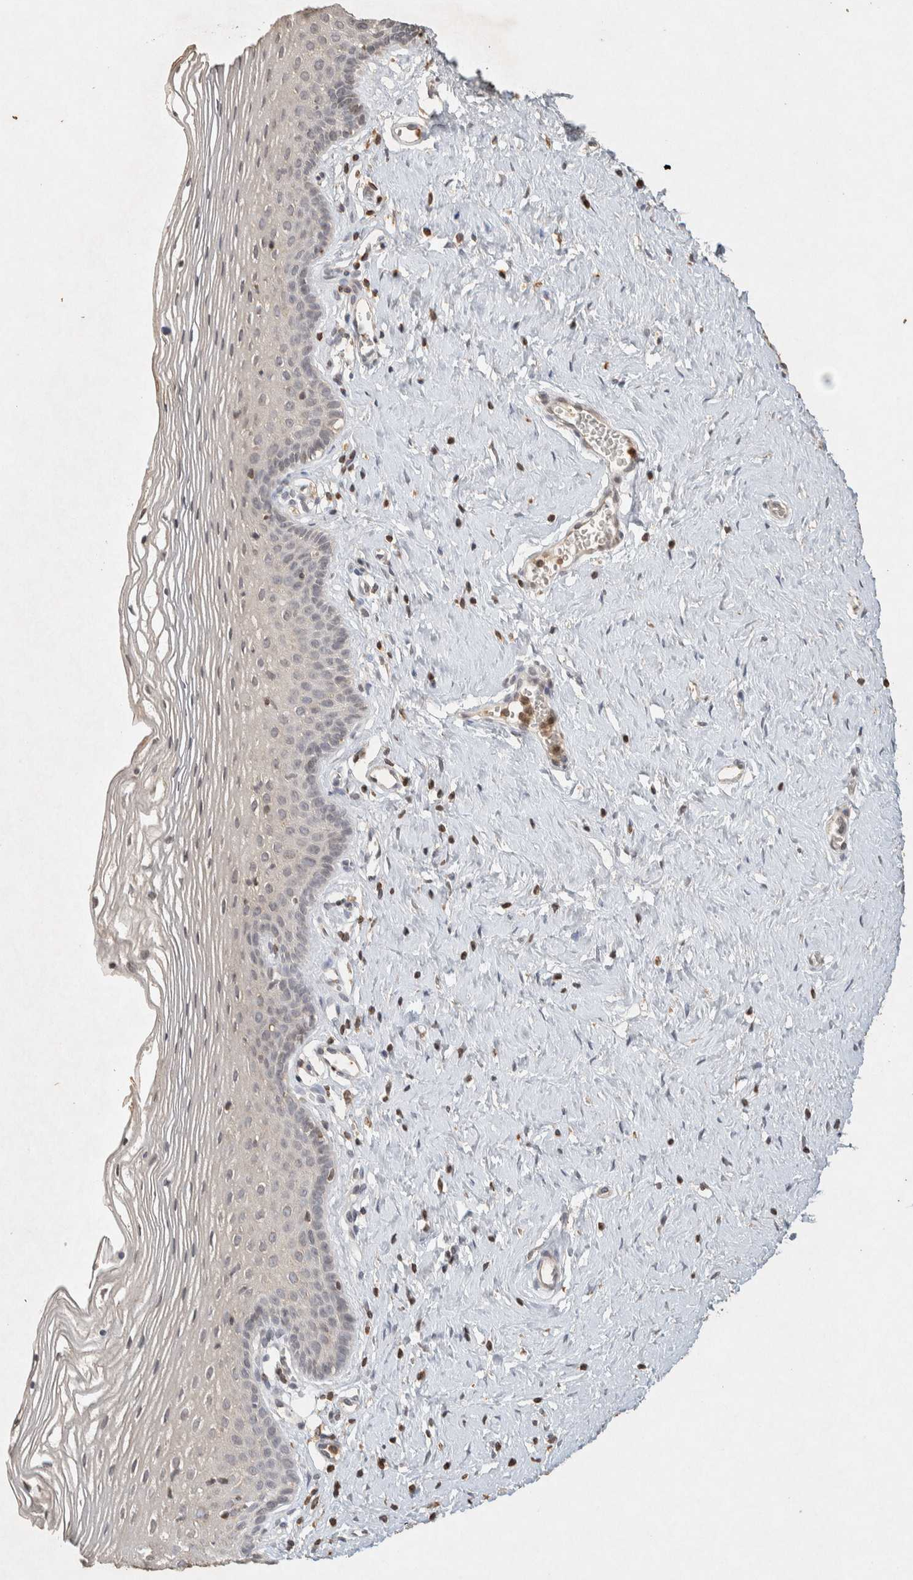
{"staining": {"intensity": "negative", "quantity": "none", "location": "none"}, "tissue": "vagina", "cell_type": "Squamous epithelial cells", "image_type": "normal", "snomed": [{"axis": "morphology", "description": "Normal tissue, NOS"}, {"axis": "topography", "description": "Vagina"}], "caption": "Unremarkable vagina was stained to show a protein in brown. There is no significant expression in squamous epithelial cells. The staining is performed using DAB (3,3'-diaminobenzidine) brown chromogen with nuclei counter-stained in using hematoxylin.", "gene": "RAC2", "patient": {"sex": "female", "age": 32}}